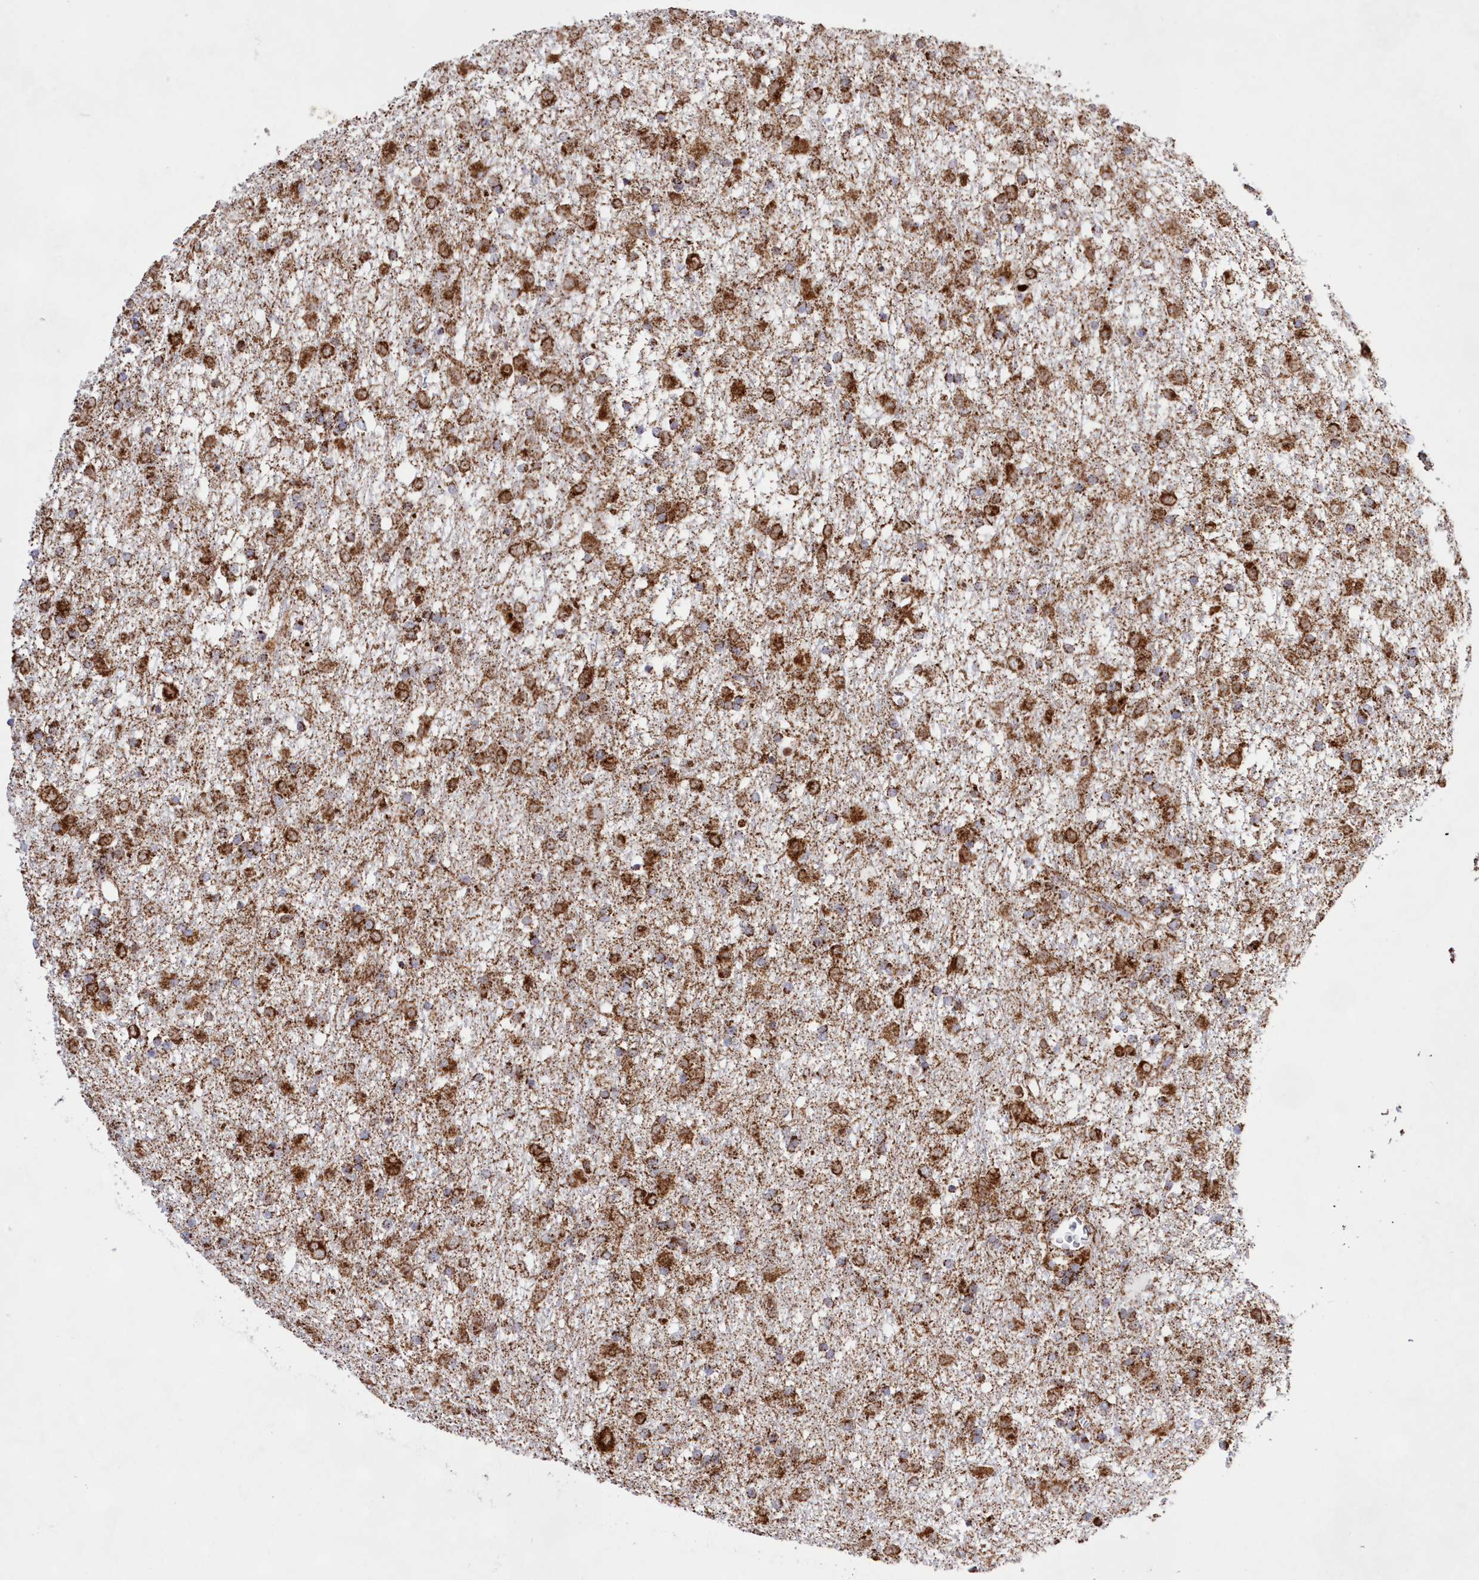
{"staining": {"intensity": "moderate", "quantity": ">75%", "location": "cytoplasmic/membranous"}, "tissue": "glioma", "cell_type": "Tumor cells", "image_type": "cancer", "snomed": [{"axis": "morphology", "description": "Glioma, malignant, Low grade"}, {"axis": "topography", "description": "Brain"}], "caption": "Malignant glioma (low-grade) stained for a protein (brown) reveals moderate cytoplasmic/membranous positive expression in about >75% of tumor cells.", "gene": "HADHB", "patient": {"sex": "male", "age": 65}}